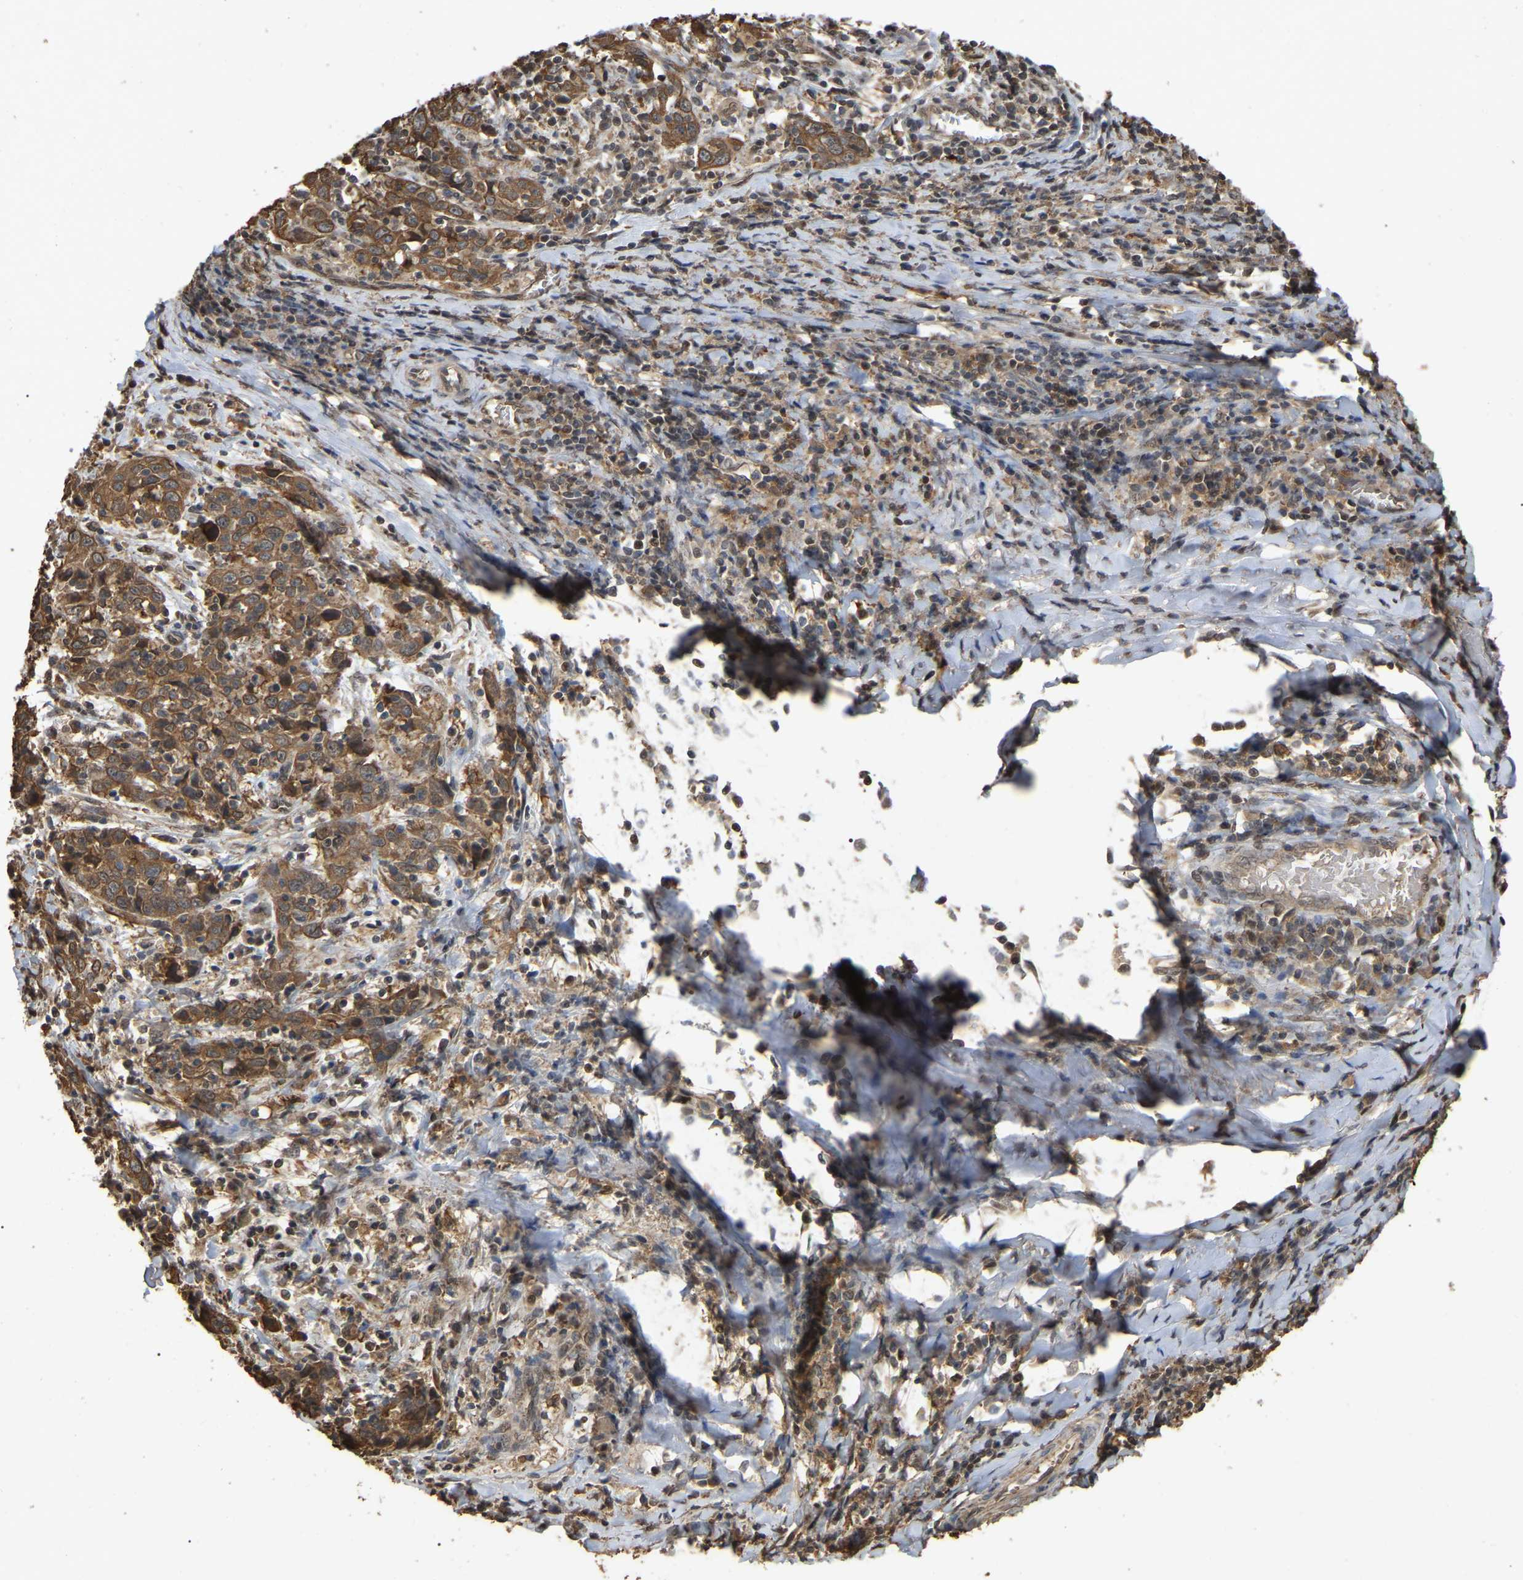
{"staining": {"intensity": "moderate", "quantity": ">75%", "location": "cytoplasmic/membranous"}, "tissue": "cervical cancer", "cell_type": "Tumor cells", "image_type": "cancer", "snomed": [{"axis": "morphology", "description": "Squamous cell carcinoma, NOS"}, {"axis": "topography", "description": "Cervix"}], "caption": "IHC staining of cervical cancer (squamous cell carcinoma), which demonstrates medium levels of moderate cytoplasmic/membranous staining in about >75% of tumor cells indicating moderate cytoplasmic/membranous protein expression. The staining was performed using DAB (brown) for protein detection and nuclei were counterstained in hematoxylin (blue).", "gene": "FAM219A", "patient": {"sex": "female", "age": 46}}